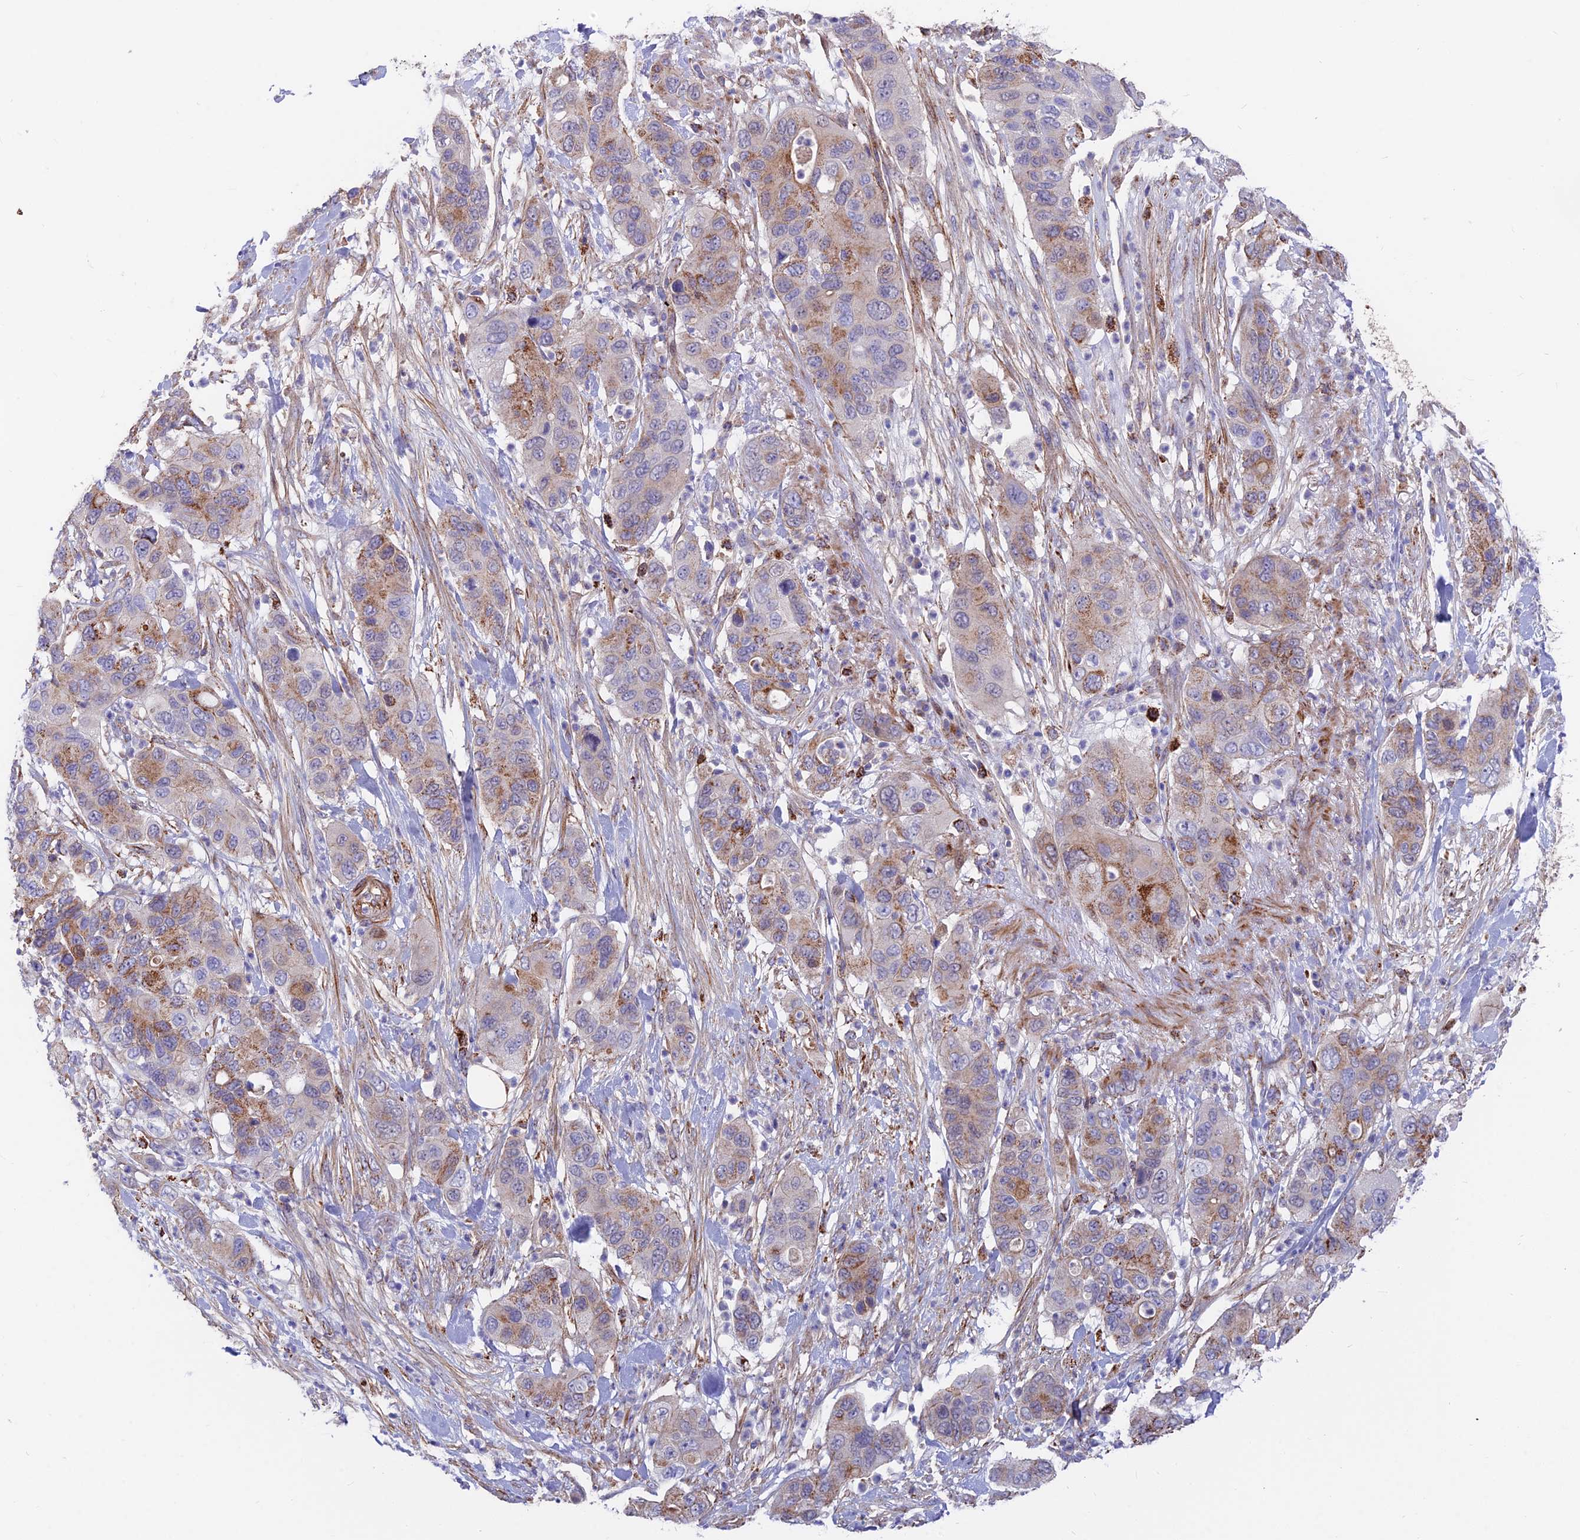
{"staining": {"intensity": "strong", "quantity": "25%-75%", "location": "cytoplasmic/membranous"}, "tissue": "pancreatic cancer", "cell_type": "Tumor cells", "image_type": "cancer", "snomed": [{"axis": "morphology", "description": "Adenocarcinoma, NOS"}, {"axis": "topography", "description": "Pancreas"}], "caption": "Immunohistochemistry photomicrograph of human pancreatic cancer (adenocarcinoma) stained for a protein (brown), which demonstrates high levels of strong cytoplasmic/membranous staining in approximately 25%-75% of tumor cells.", "gene": "TIGD6", "patient": {"sex": "female", "age": 71}}